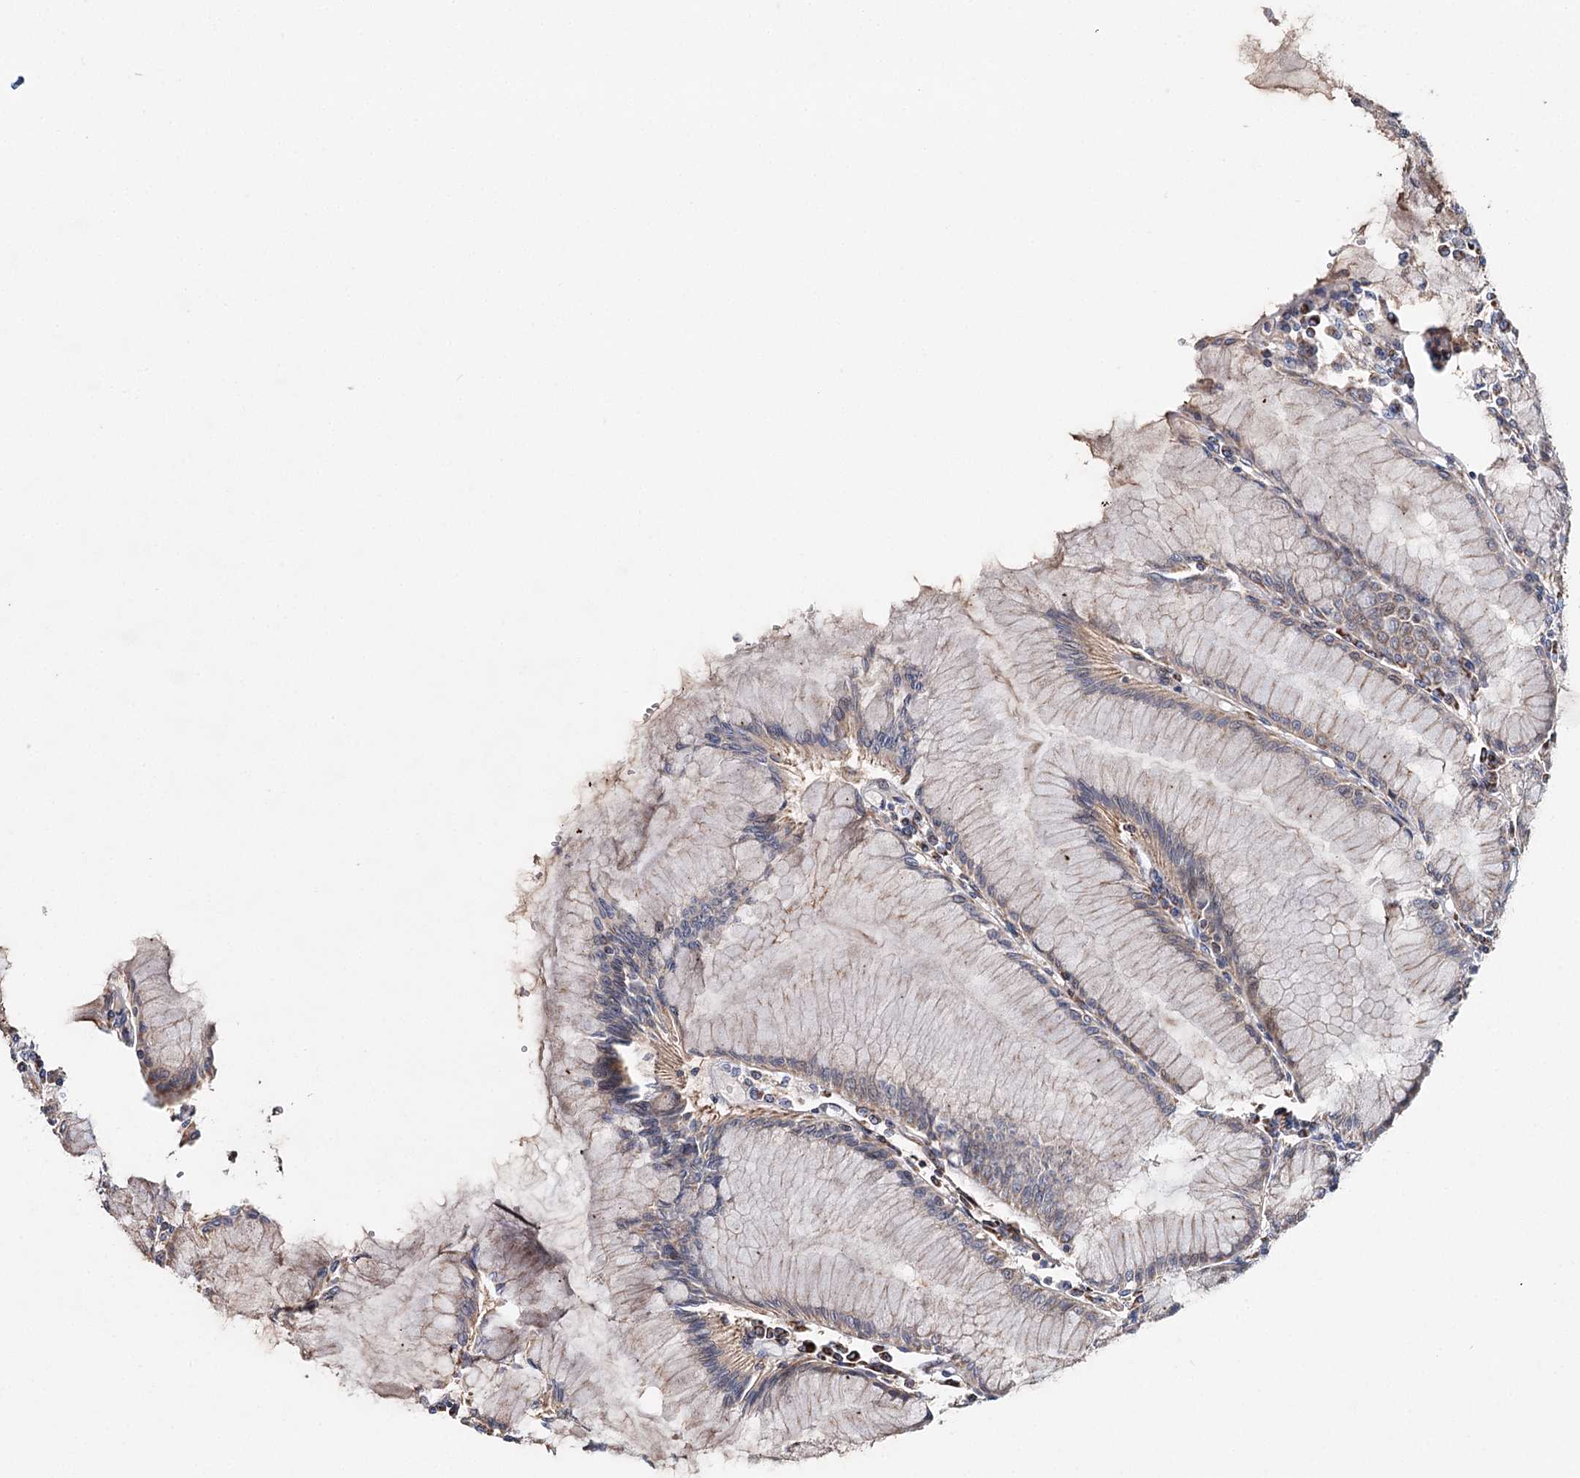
{"staining": {"intensity": "moderate", "quantity": "25%-75%", "location": "cytoplasmic/membranous"}, "tissue": "stomach", "cell_type": "Glandular cells", "image_type": "normal", "snomed": [{"axis": "morphology", "description": "Normal tissue, NOS"}, {"axis": "topography", "description": "Stomach"}], "caption": "IHC of normal human stomach displays medium levels of moderate cytoplasmic/membranous positivity in approximately 25%-75% of glandular cells.", "gene": "CFAP46", "patient": {"sex": "female", "age": 57}}